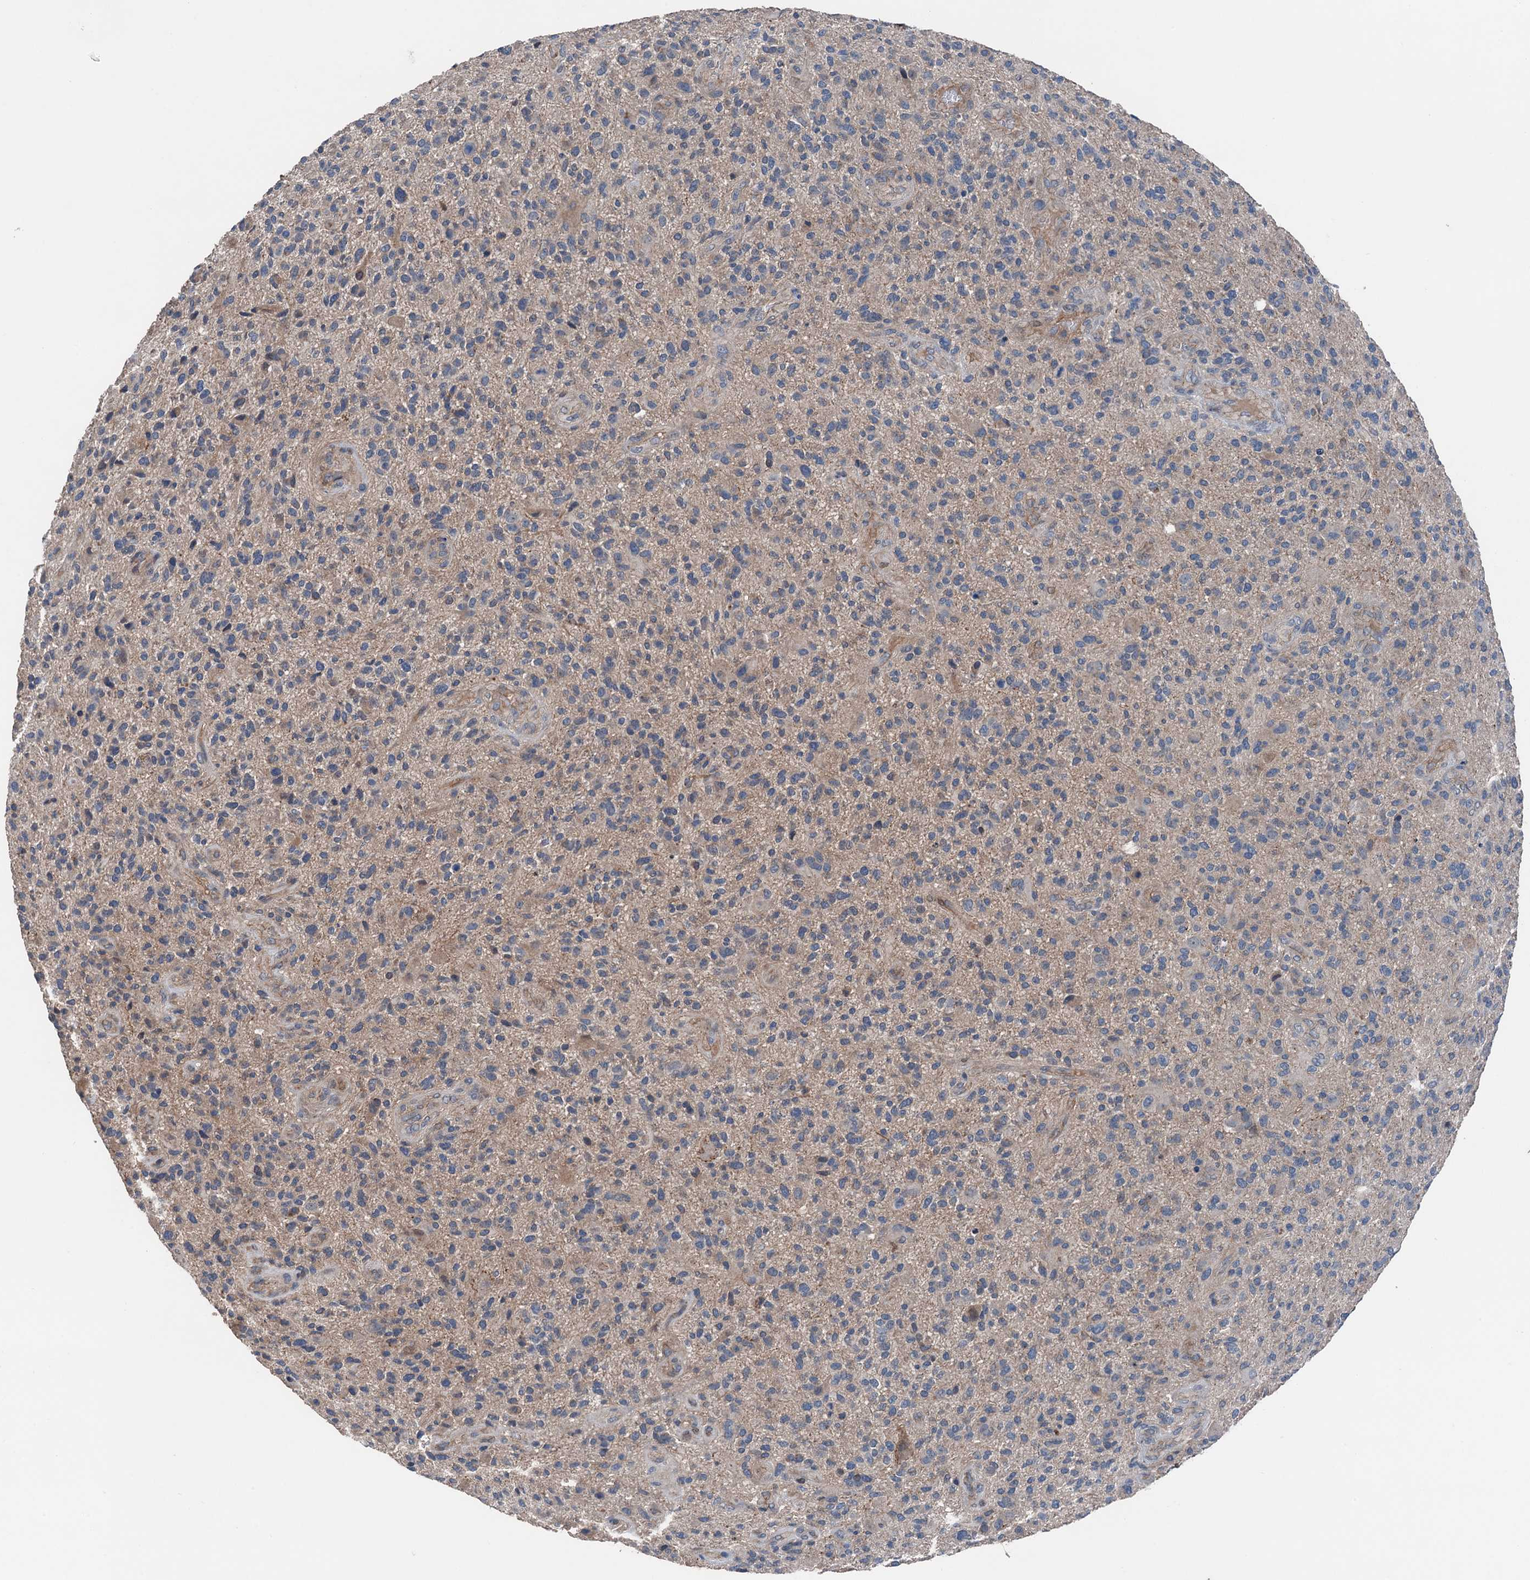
{"staining": {"intensity": "negative", "quantity": "none", "location": "none"}, "tissue": "glioma", "cell_type": "Tumor cells", "image_type": "cancer", "snomed": [{"axis": "morphology", "description": "Glioma, malignant, High grade"}, {"axis": "topography", "description": "Brain"}], "caption": "Immunohistochemistry micrograph of neoplastic tissue: human malignant glioma (high-grade) stained with DAB displays no significant protein expression in tumor cells.", "gene": "SLC2A10", "patient": {"sex": "male", "age": 47}}